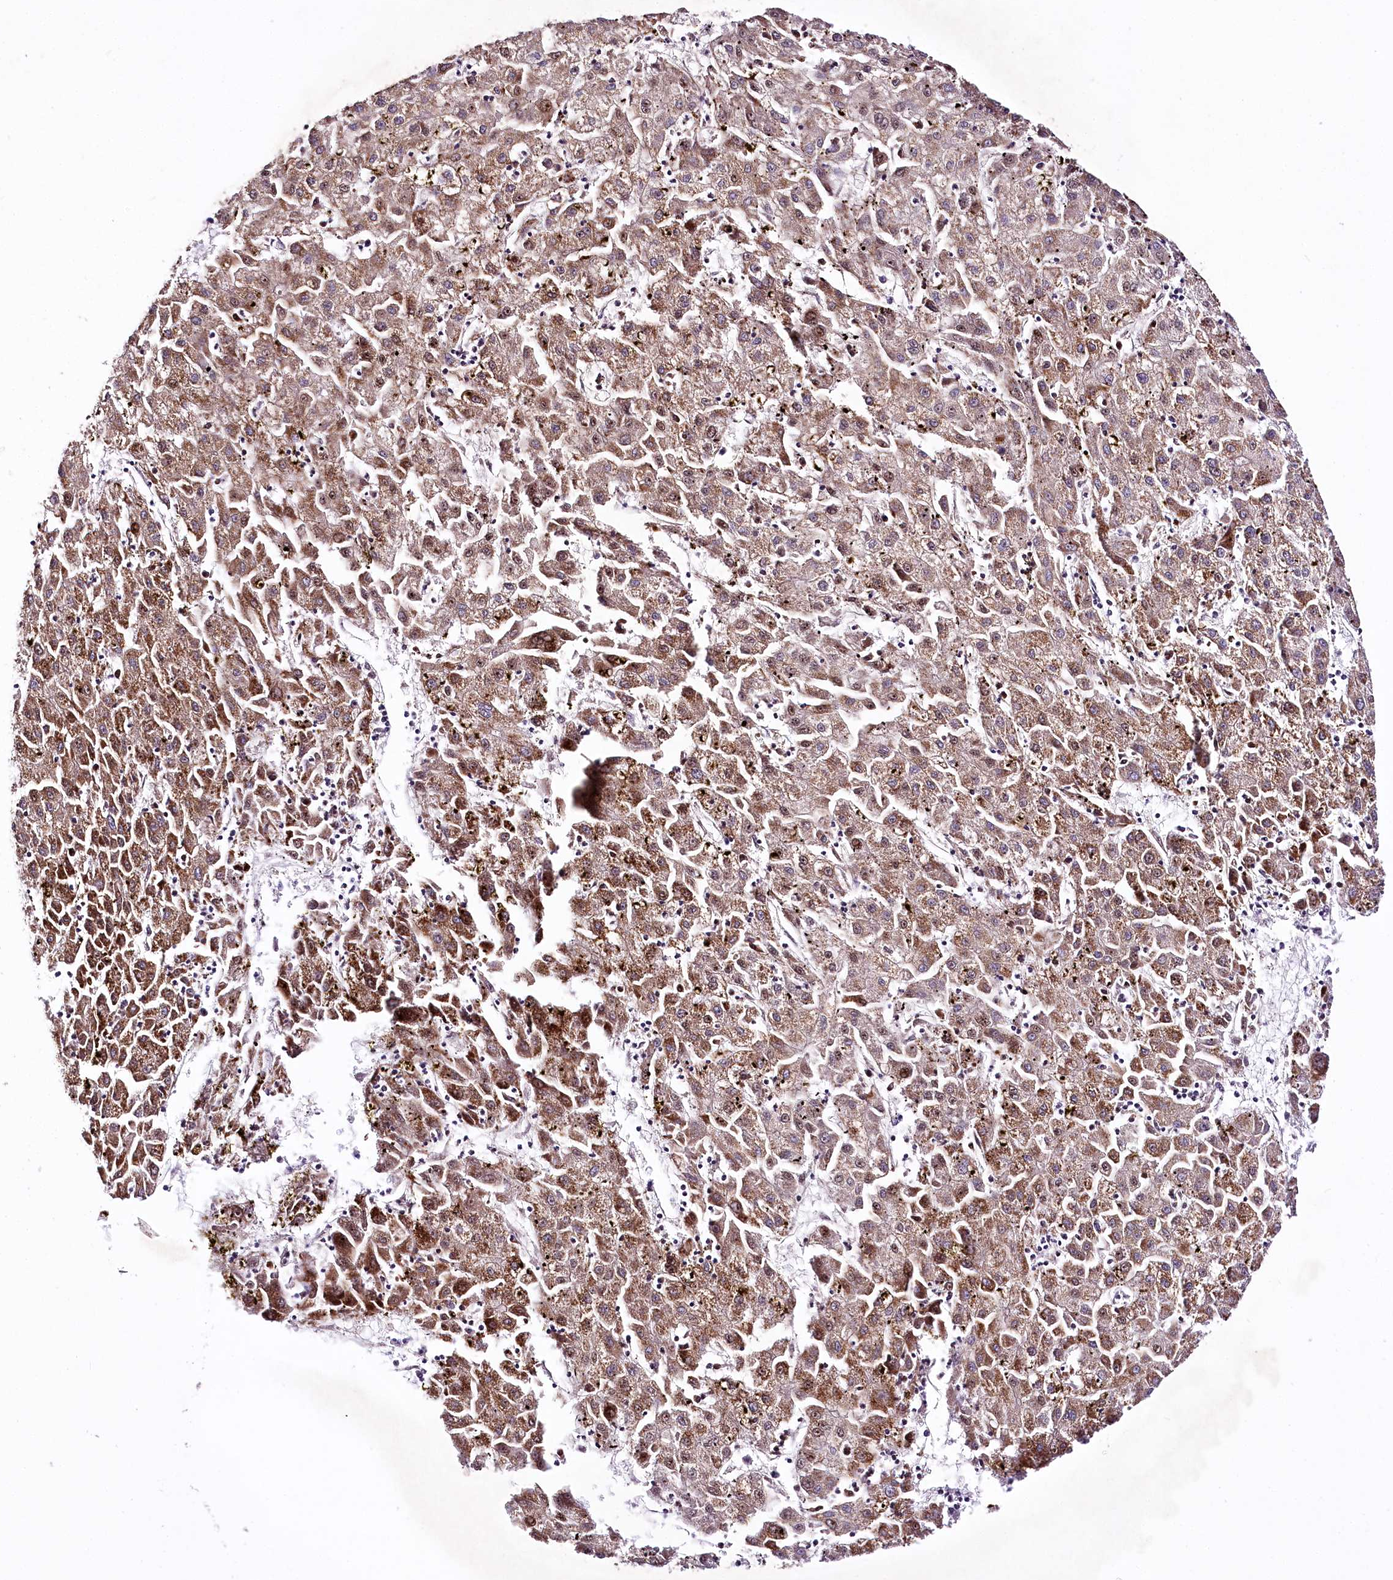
{"staining": {"intensity": "moderate", "quantity": ">75%", "location": "cytoplasmic/membranous"}, "tissue": "liver cancer", "cell_type": "Tumor cells", "image_type": "cancer", "snomed": [{"axis": "morphology", "description": "Carcinoma, Hepatocellular, NOS"}, {"axis": "topography", "description": "Liver"}], "caption": "Immunohistochemistry (IHC) (DAB (3,3'-diaminobenzidine)) staining of human hepatocellular carcinoma (liver) demonstrates moderate cytoplasmic/membranous protein staining in about >75% of tumor cells. The protein of interest is stained brown, and the nuclei are stained in blue (DAB IHC with brightfield microscopy, high magnification).", "gene": "ATE1", "patient": {"sex": "male", "age": 72}}